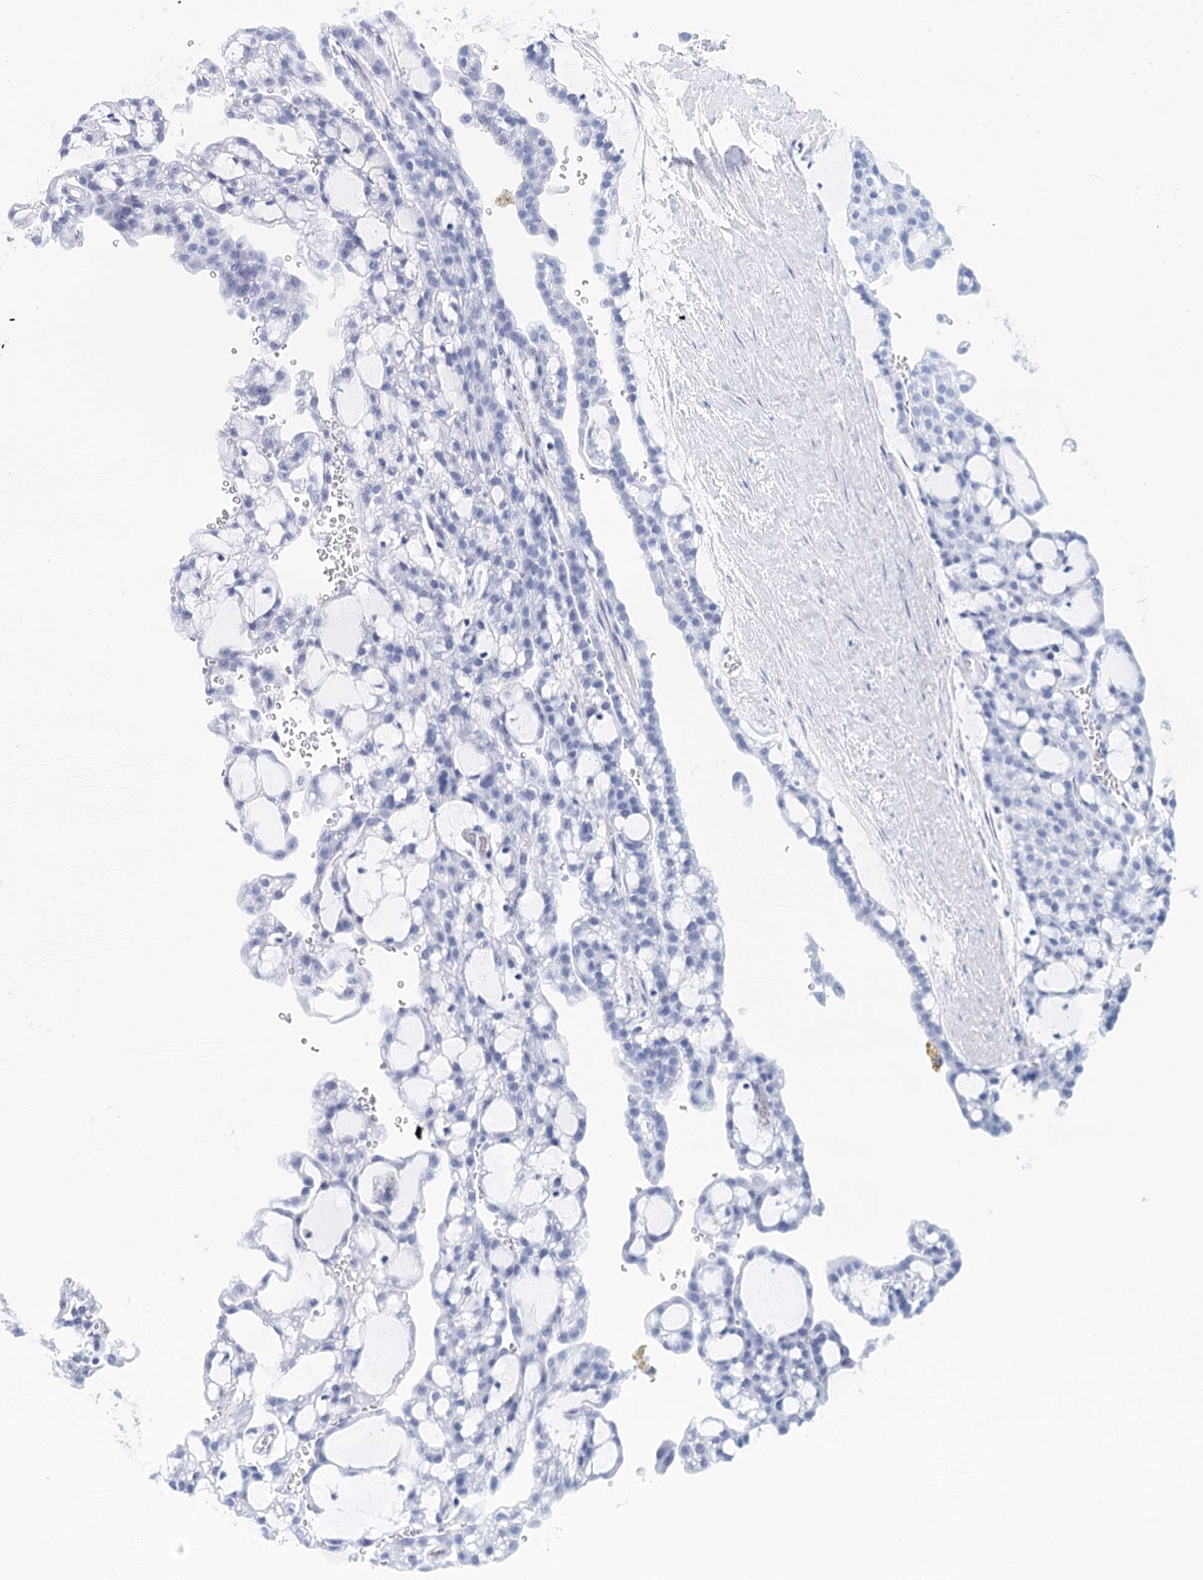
{"staining": {"intensity": "negative", "quantity": "none", "location": "none"}, "tissue": "renal cancer", "cell_type": "Tumor cells", "image_type": "cancer", "snomed": [{"axis": "morphology", "description": "Adenocarcinoma, NOS"}, {"axis": "topography", "description": "Kidney"}], "caption": "Immunohistochemical staining of human renal cancer displays no significant positivity in tumor cells.", "gene": "TEX12", "patient": {"sex": "male", "age": 63}}